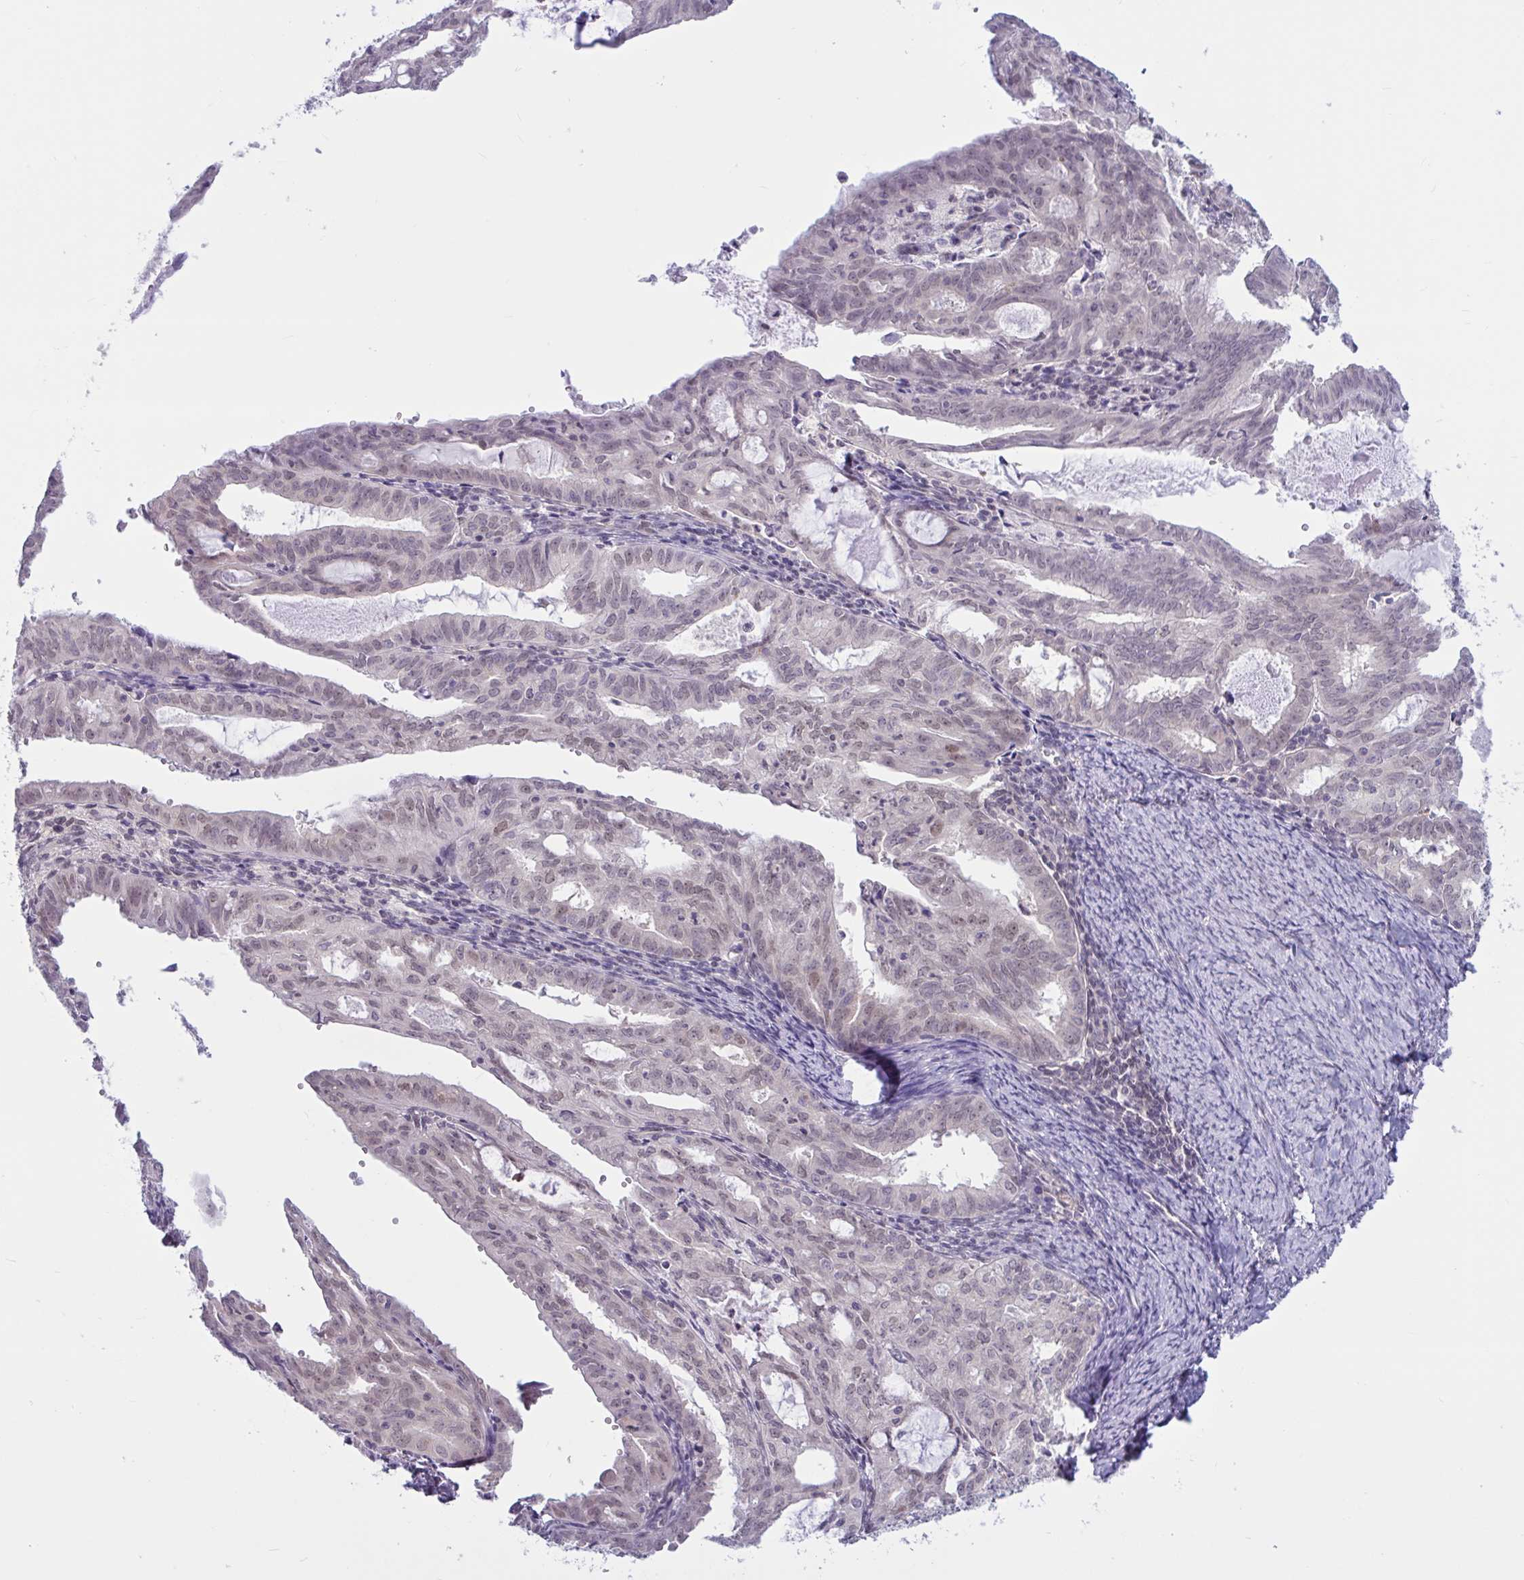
{"staining": {"intensity": "weak", "quantity": "25%-75%", "location": "nuclear"}, "tissue": "endometrial cancer", "cell_type": "Tumor cells", "image_type": "cancer", "snomed": [{"axis": "morphology", "description": "Adenocarcinoma, NOS"}, {"axis": "topography", "description": "Endometrium"}], "caption": "Immunohistochemistry histopathology image of human endometrial cancer (adenocarcinoma) stained for a protein (brown), which demonstrates low levels of weak nuclear staining in approximately 25%-75% of tumor cells.", "gene": "TSN", "patient": {"sex": "female", "age": 70}}